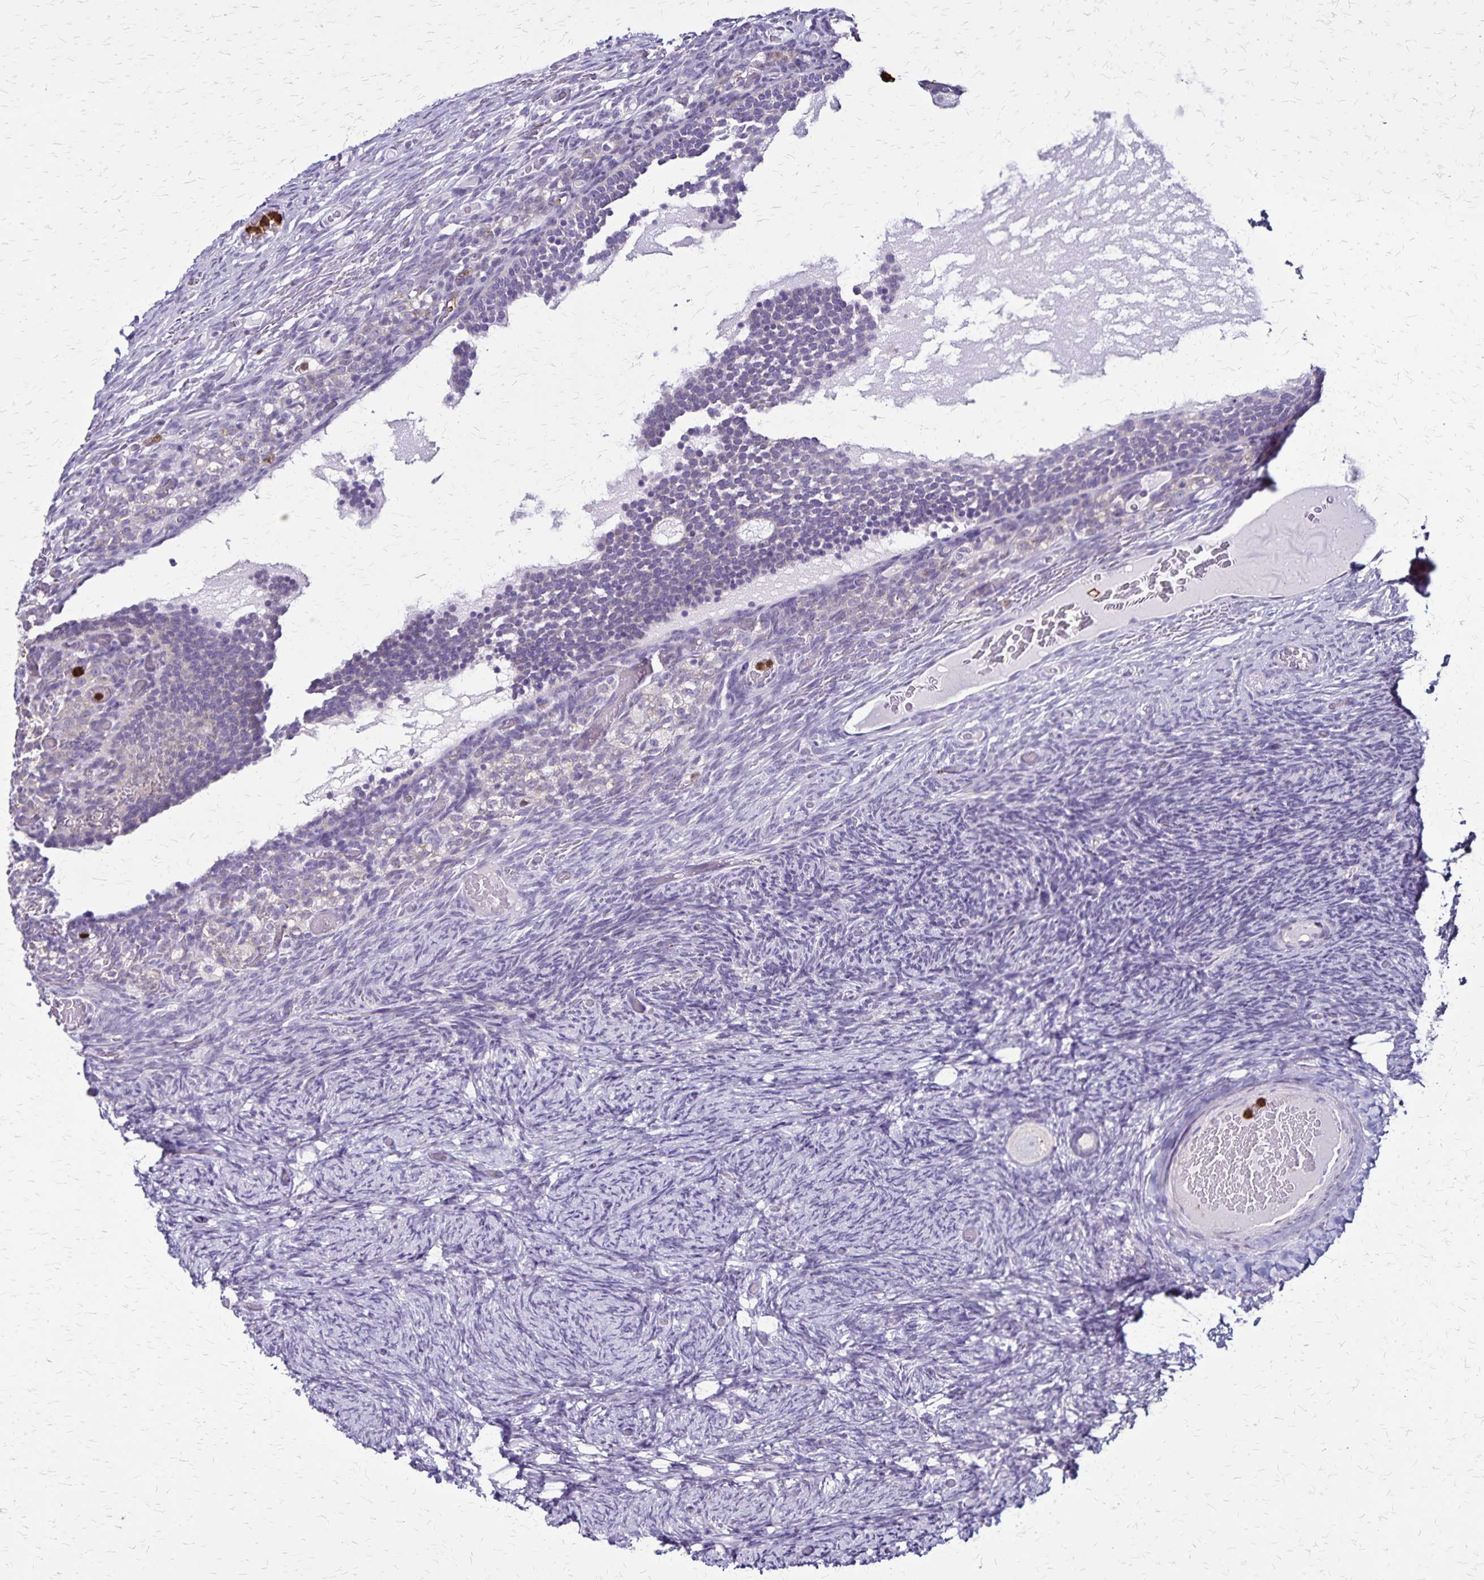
{"staining": {"intensity": "moderate", "quantity": "<25%", "location": "nuclear"}, "tissue": "ovary", "cell_type": "Follicle cells", "image_type": "normal", "snomed": [{"axis": "morphology", "description": "Normal tissue, NOS"}, {"axis": "topography", "description": "Ovary"}], "caption": "A brown stain highlights moderate nuclear staining of a protein in follicle cells of normal ovary. The staining is performed using DAB brown chromogen to label protein expression. The nuclei are counter-stained blue using hematoxylin.", "gene": "ULBP3", "patient": {"sex": "female", "age": 34}}